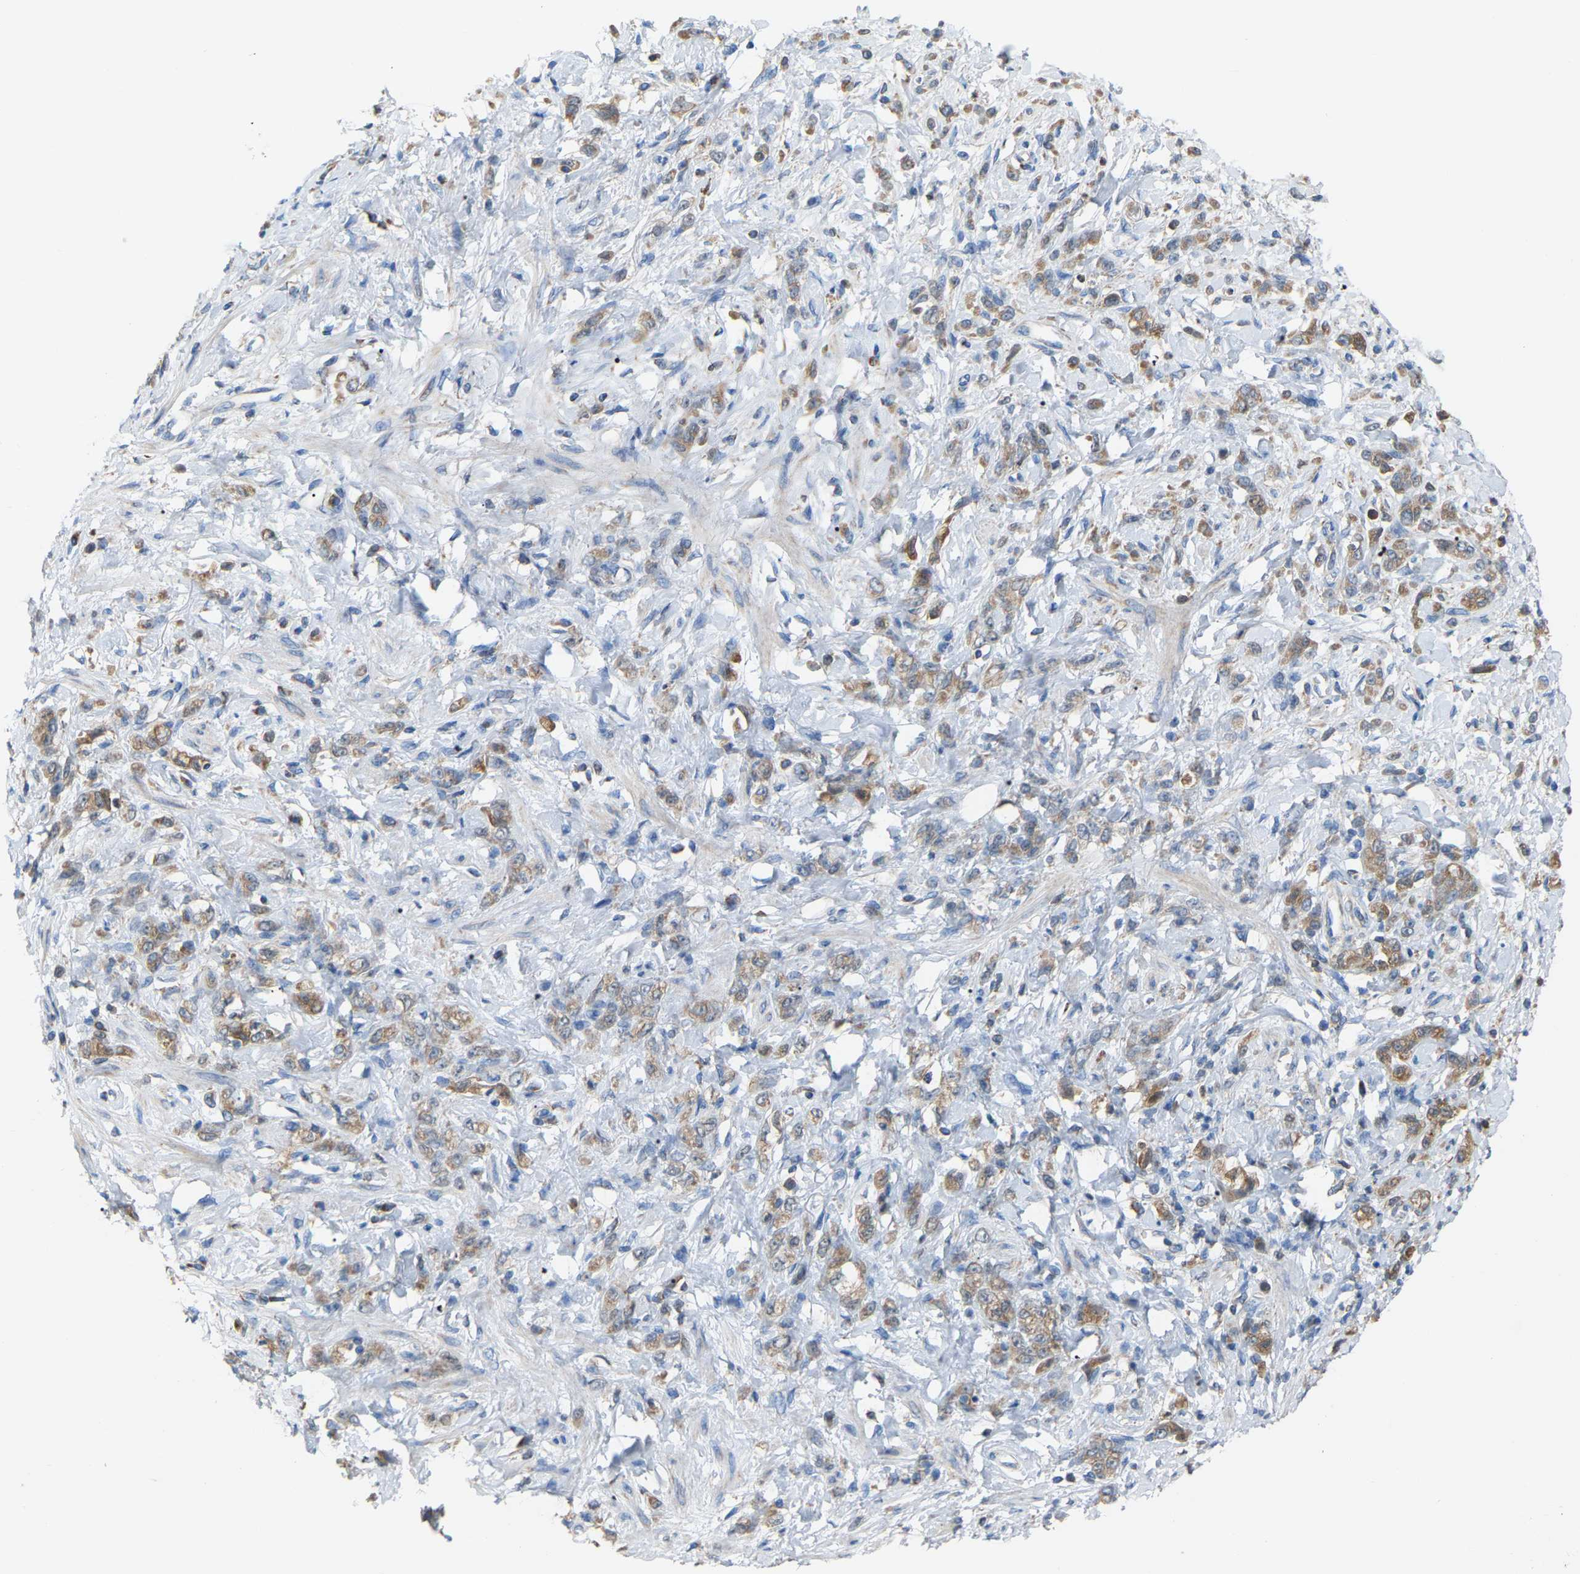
{"staining": {"intensity": "weak", "quantity": ">75%", "location": "cytoplasmic/membranous"}, "tissue": "stomach cancer", "cell_type": "Tumor cells", "image_type": "cancer", "snomed": [{"axis": "morphology", "description": "Normal tissue, NOS"}, {"axis": "morphology", "description": "Adenocarcinoma, NOS"}, {"axis": "topography", "description": "Stomach"}], "caption": "Immunohistochemical staining of adenocarcinoma (stomach) displays low levels of weak cytoplasmic/membranous positivity in about >75% of tumor cells. (IHC, brightfield microscopy, high magnification).", "gene": "CROT", "patient": {"sex": "male", "age": 82}}